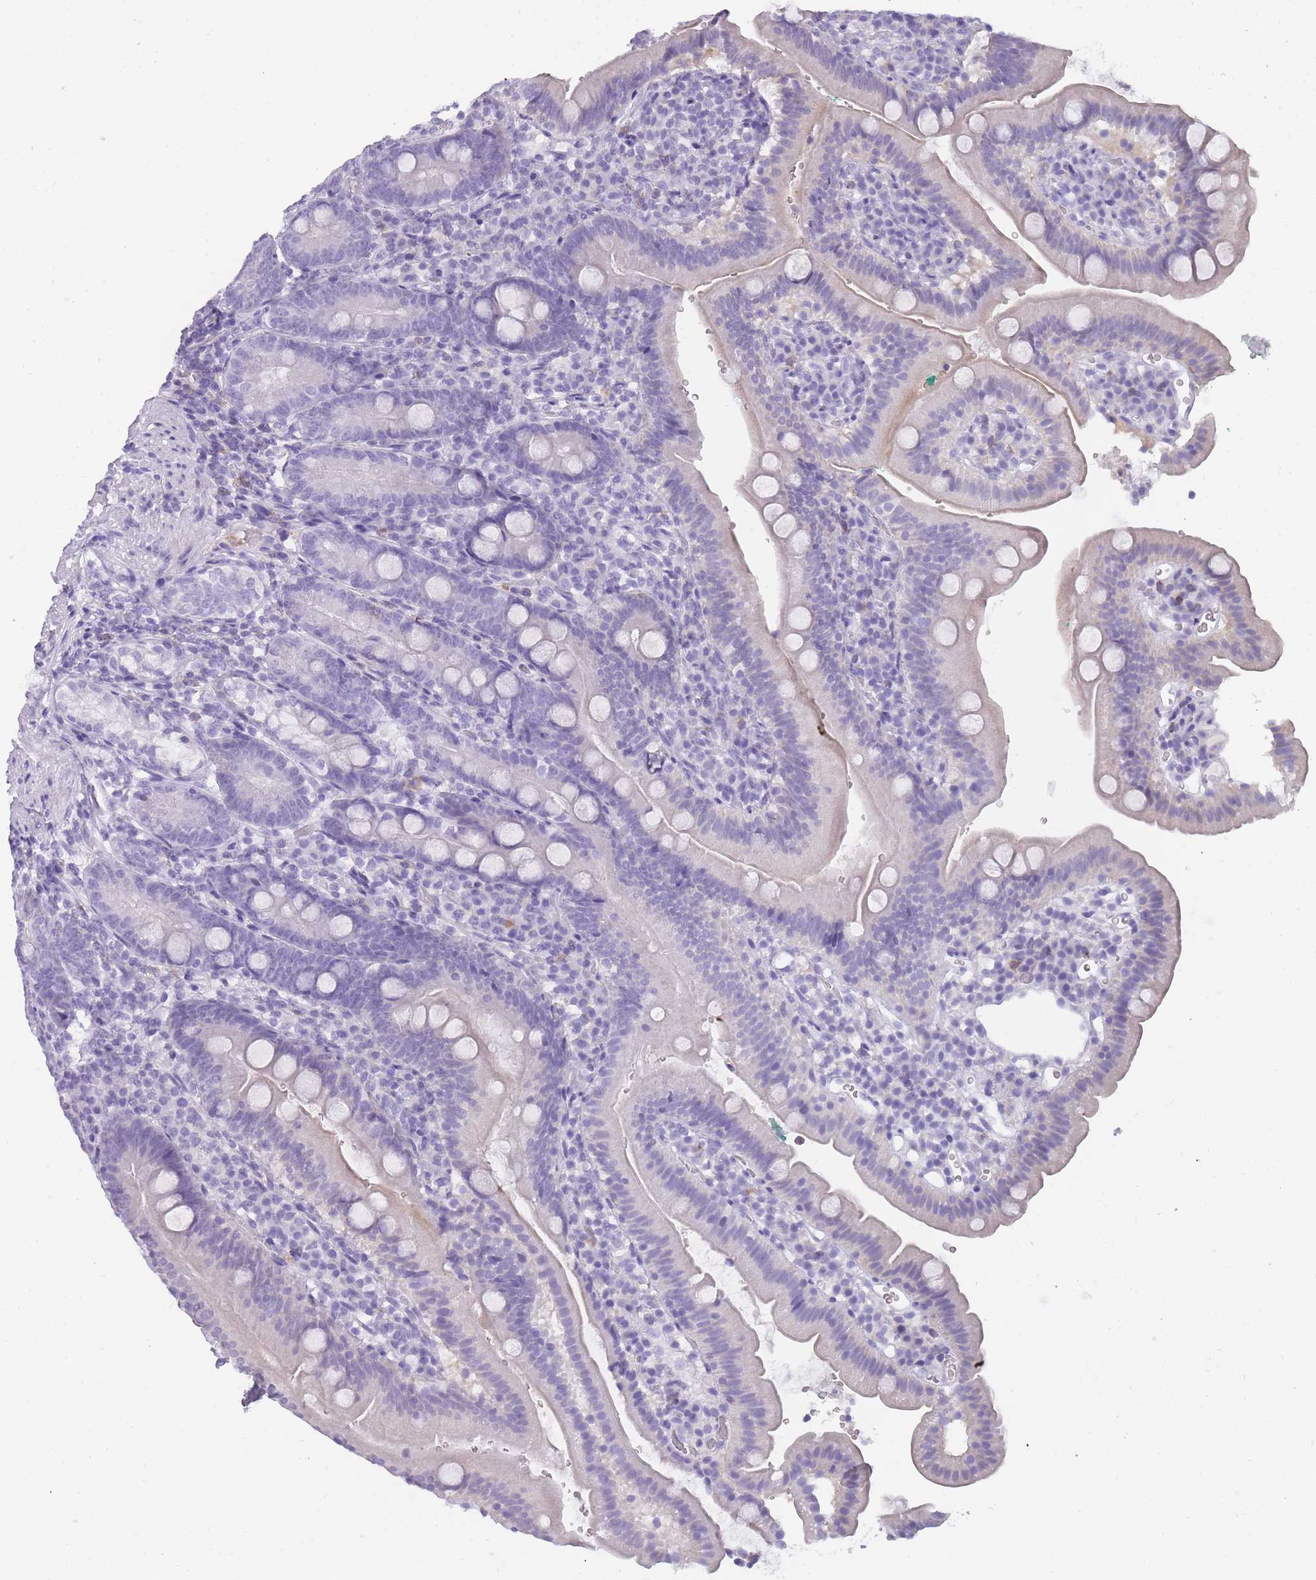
{"staining": {"intensity": "negative", "quantity": "none", "location": "none"}, "tissue": "duodenum", "cell_type": "Glandular cells", "image_type": "normal", "snomed": [{"axis": "morphology", "description": "Normal tissue, NOS"}, {"axis": "topography", "description": "Duodenum"}], "caption": "Immunohistochemical staining of unremarkable human duodenum shows no significant expression in glandular cells. The staining is performed using DAB (3,3'-diaminobenzidine) brown chromogen with nuclei counter-stained in using hematoxylin.", "gene": "CR1L", "patient": {"sex": "female", "age": 67}}